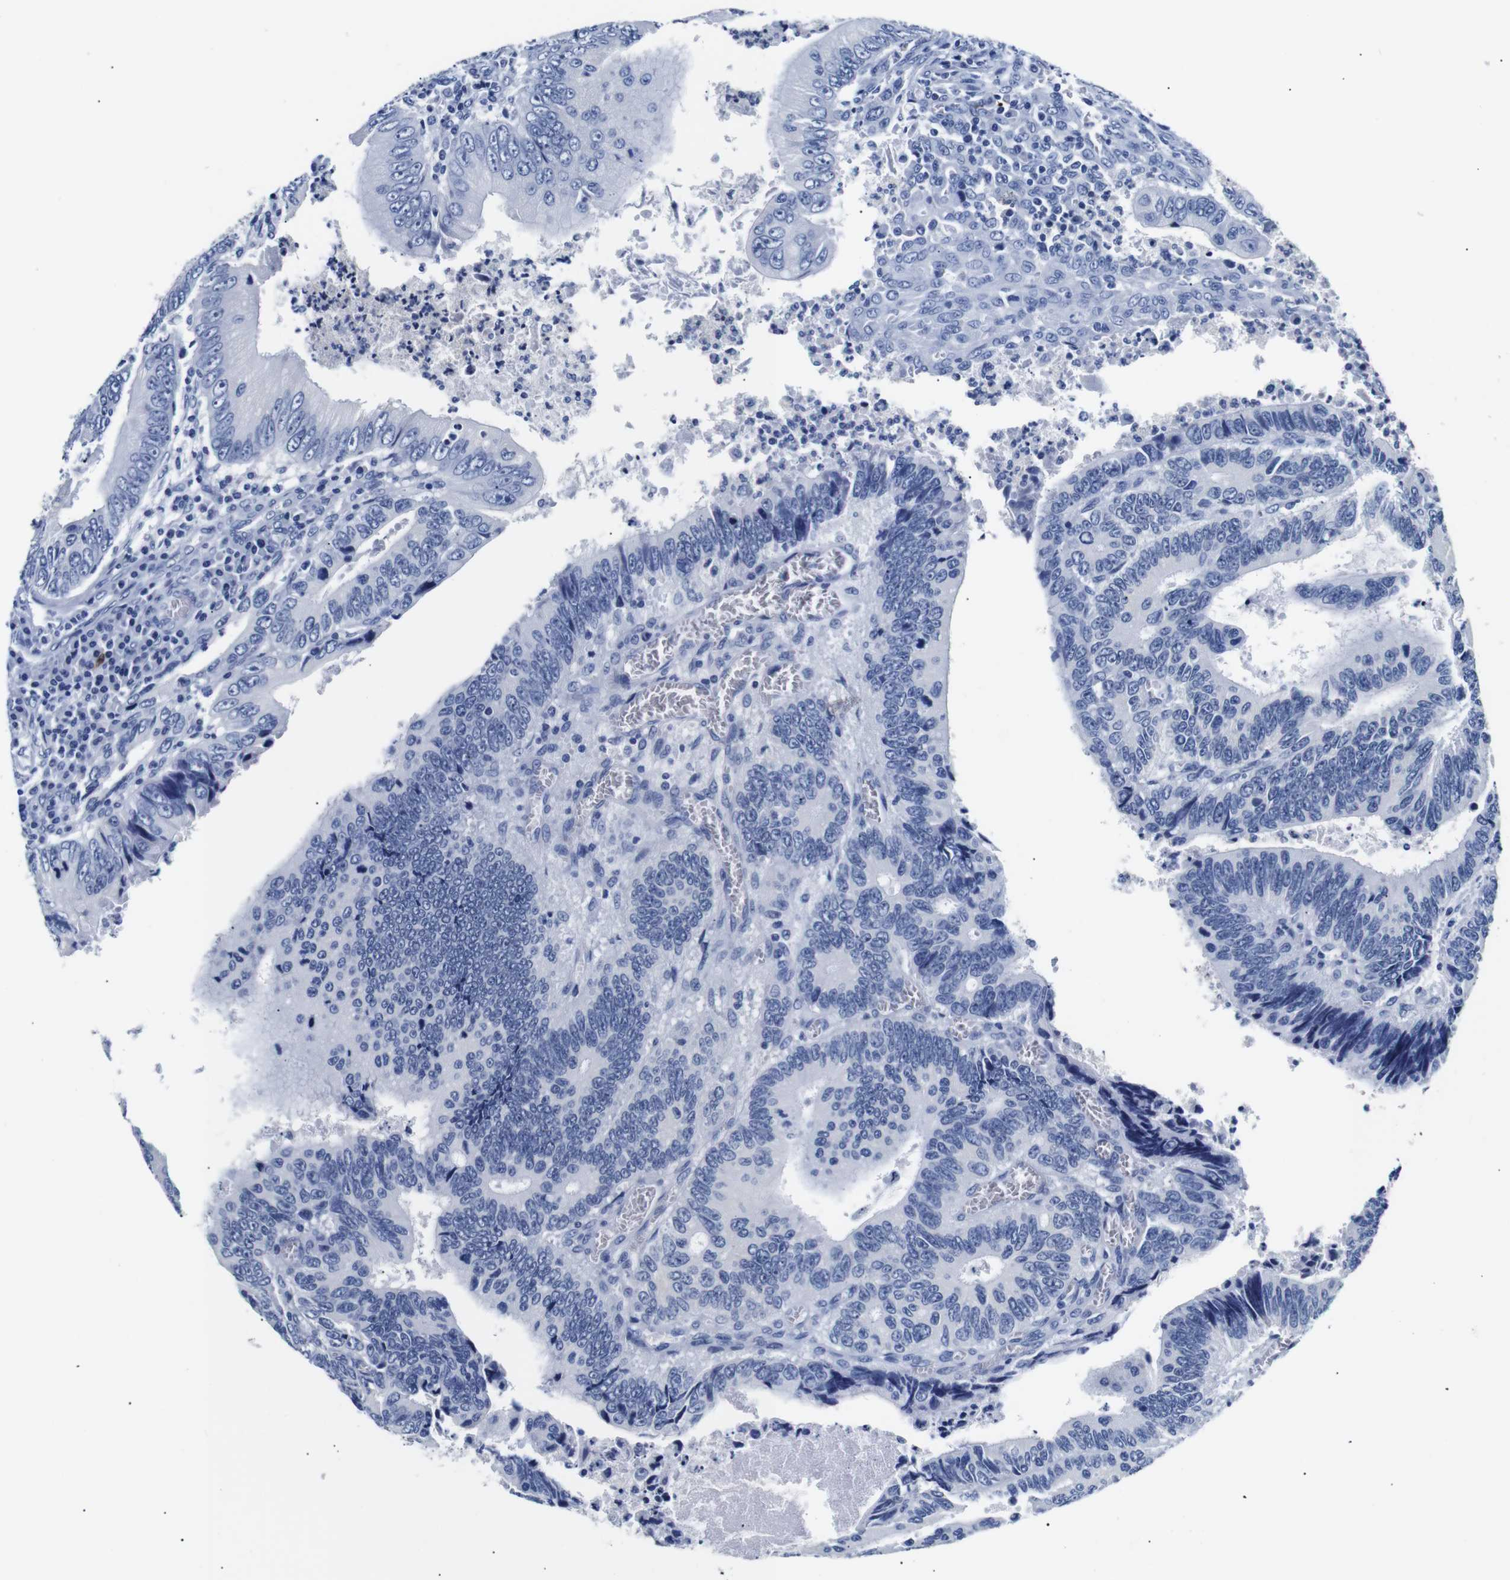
{"staining": {"intensity": "negative", "quantity": "none", "location": "none"}, "tissue": "colorectal cancer", "cell_type": "Tumor cells", "image_type": "cancer", "snomed": [{"axis": "morphology", "description": "Inflammation, NOS"}, {"axis": "morphology", "description": "Adenocarcinoma, NOS"}, {"axis": "topography", "description": "Colon"}], "caption": "The IHC micrograph has no significant positivity in tumor cells of adenocarcinoma (colorectal) tissue.", "gene": "GAP43", "patient": {"sex": "male", "age": 72}}